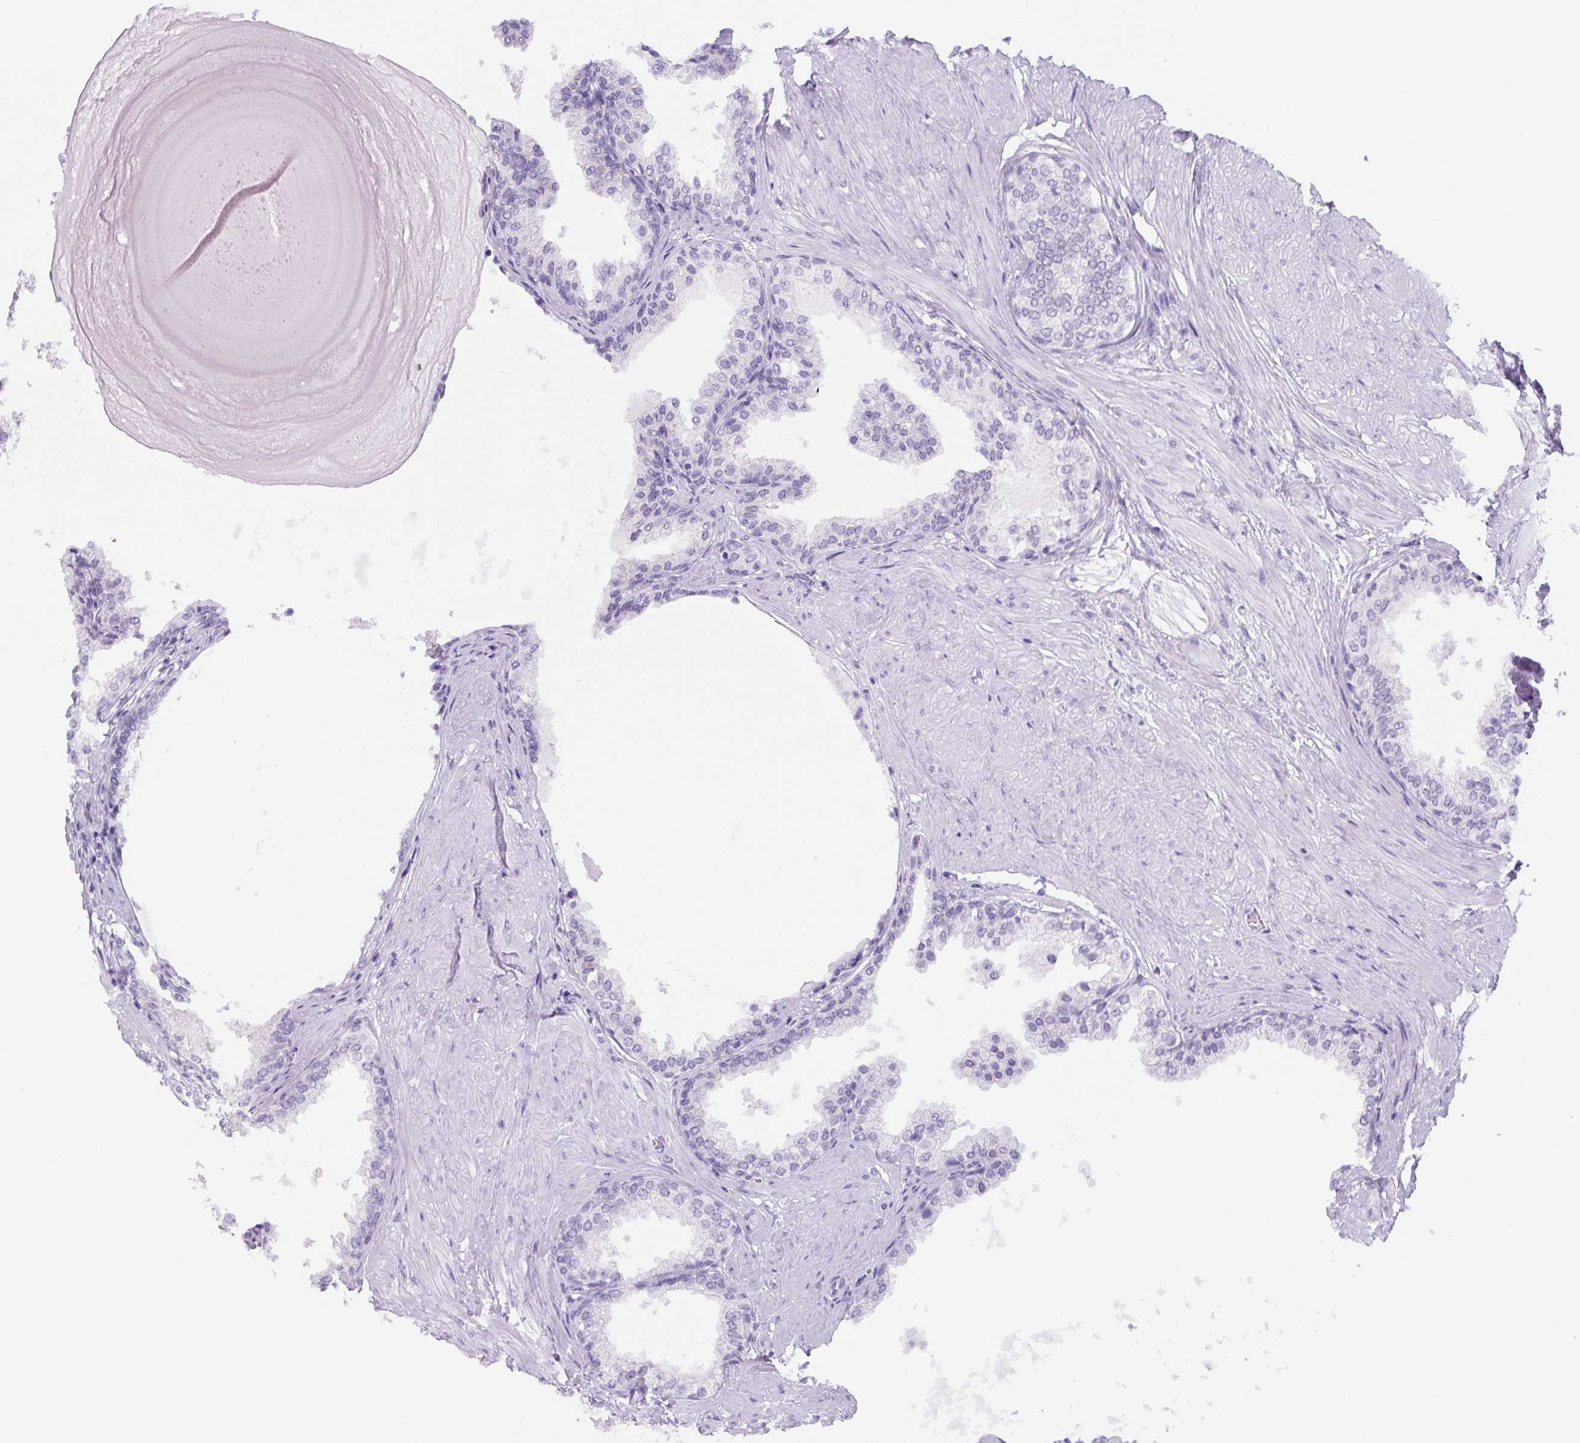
{"staining": {"intensity": "negative", "quantity": "none", "location": "none"}, "tissue": "prostate", "cell_type": "Glandular cells", "image_type": "normal", "snomed": [{"axis": "morphology", "description": "Normal tissue, NOS"}, {"axis": "topography", "description": "Prostate"}], "caption": "DAB immunohistochemical staining of normal prostate demonstrates no significant positivity in glandular cells.", "gene": "TNFRSF8", "patient": {"sex": "male", "age": 48}}